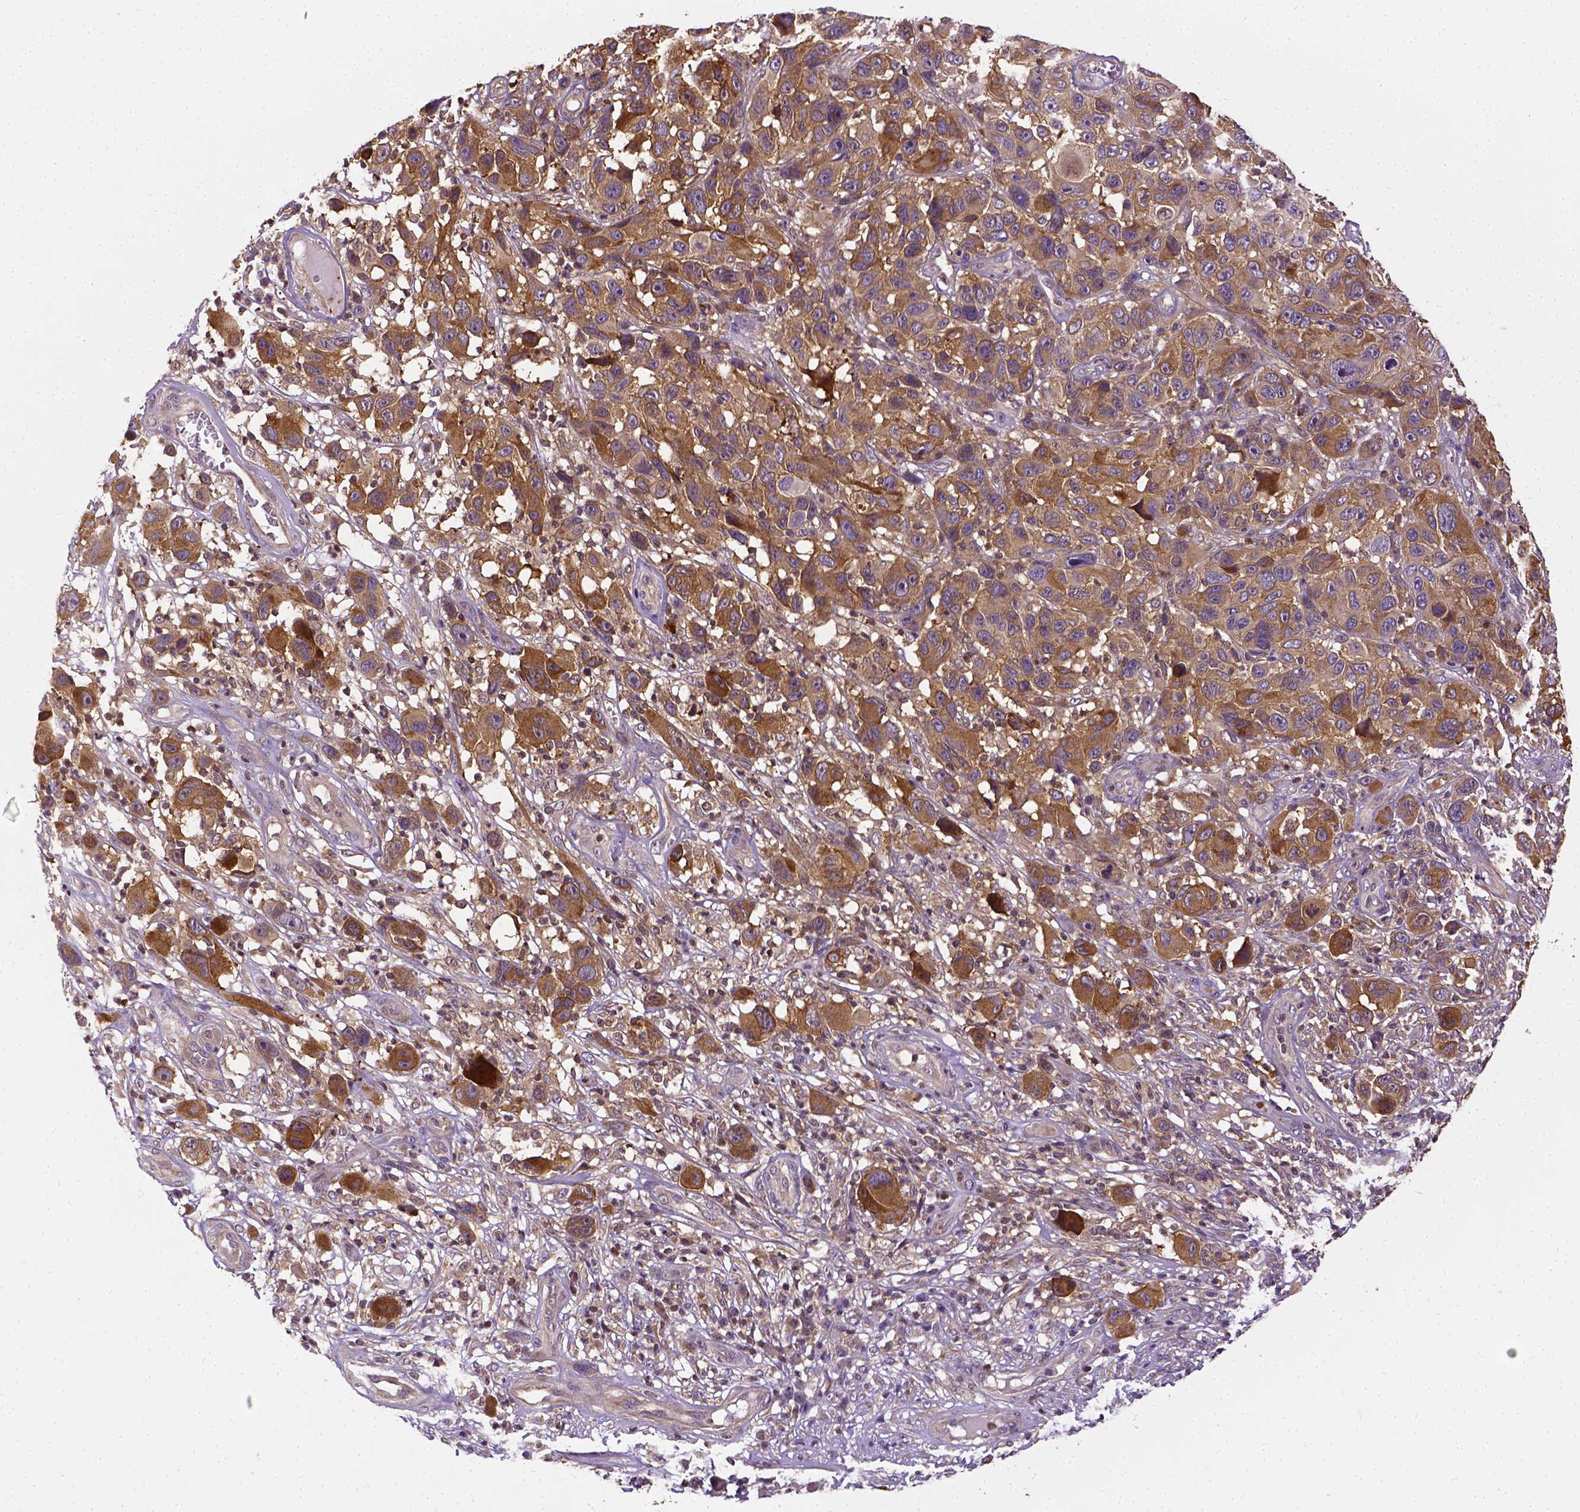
{"staining": {"intensity": "moderate", "quantity": ">75%", "location": "cytoplasmic/membranous"}, "tissue": "melanoma", "cell_type": "Tumor cells", "image_type": "cancer", "snomed": [{"axis": "morphology", "description": "Malignant melanoma, NOS"}, {"axis": "topography", "description": "Skin"}], "caption": "Protein staining of malignant melanoma tissue demonstrates moderate cytoplasmic/membranous staining in about >75% of tumor cells.", "gene": "MATK", "patient": {"sex": "male", "age": 53}}